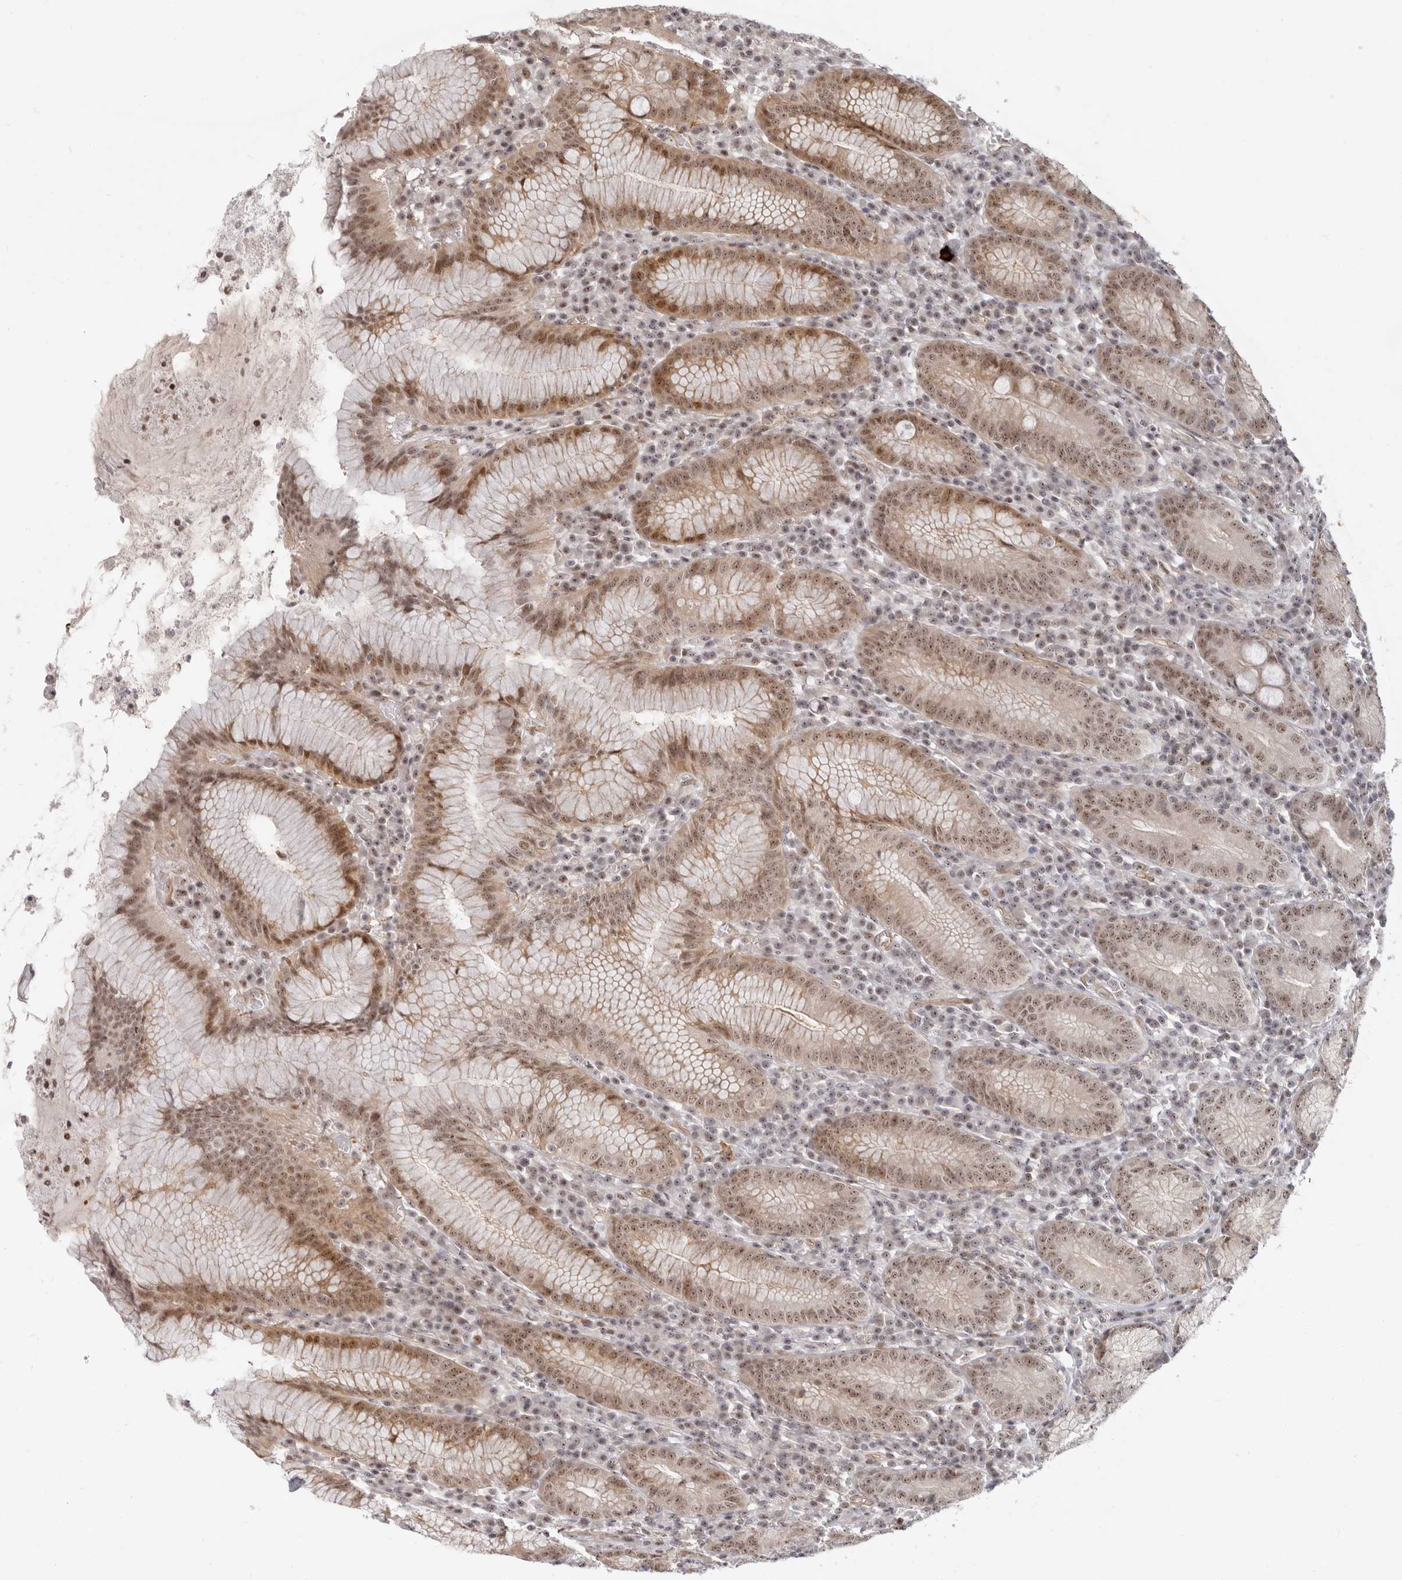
{"staining": {"intensity": "moderate", "quantity": "25%-75%", "location": "nuclear"}, "tissue": "stomach", "cell_type": "Glandular cells", "image_type": "normal", "snomed": [{"axis": "morphology", "description": "Normal tissue, NOS"}, {"axis": "topography", "description": "Stomach"}], "caption": "Protein staining displays moderate nuclear positivity in about 25%-75% of glandular cells in normal stomach.", "gene": "BAP1", "patient": {"sex": "male", "age": 55}}